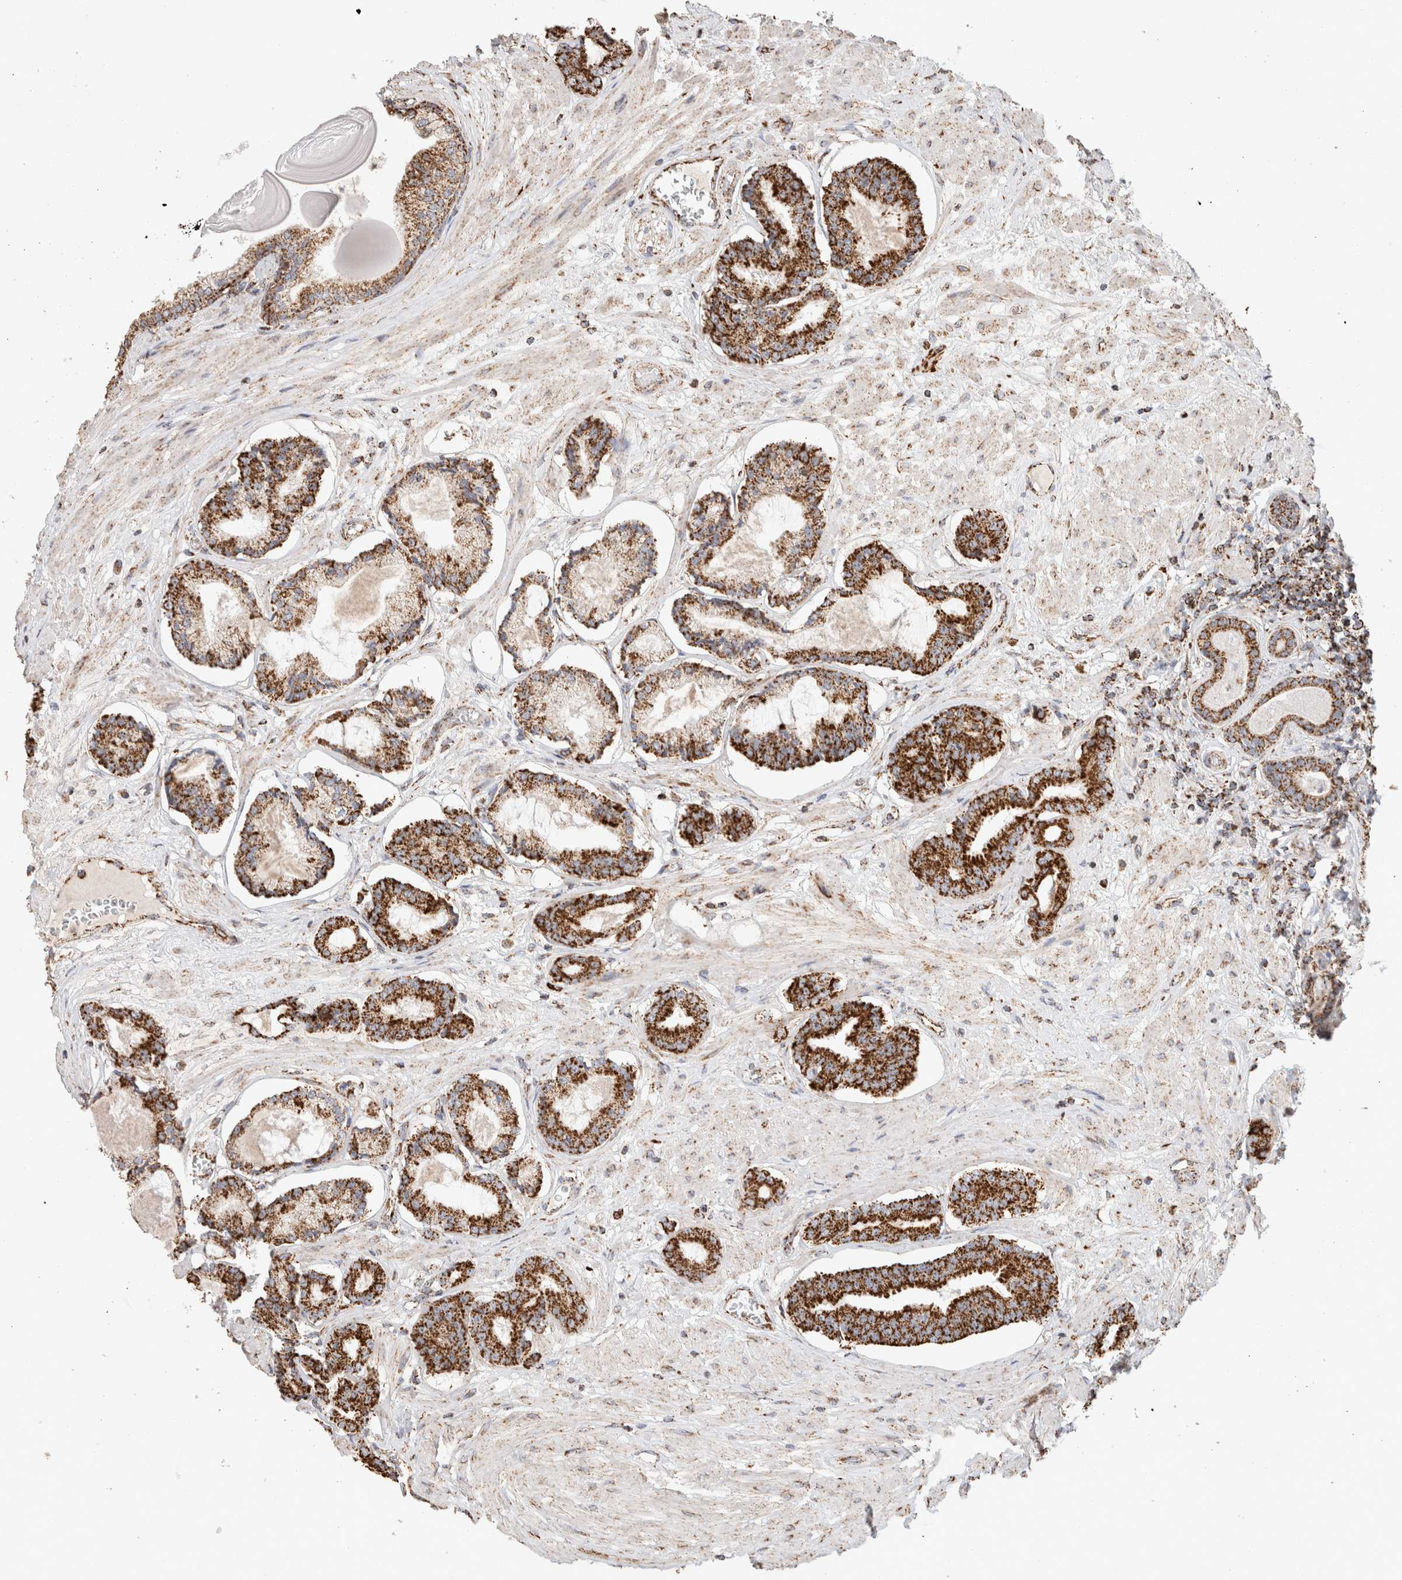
{"staining": {"intensity": "strong", "quantity": ">75%", "location": "cytoplasmic/membranous"}, "tissue": "prostate cancer", "cell_type": "Tumor cells", "image_type": "cancer", "snomed": [{"axis": "morphology", "description": "Adenocarcinoma, Low grade"}, {"axis": "topography", "description": "Prostate"}], "caption": "Protein staining demonstrates strong cytoplasmic/membranous staining in approximately >75% of tumor cells in prostate cancer (adenocarcinoma (low-grade)). The staining was performed using DAB to visualize the protein expression in brown, while the nuclei were stained in blue with hematoxylin (Magnification: 20x).", "gene": "C1QBP", "patient": {"sex": "male", "age": 60}}